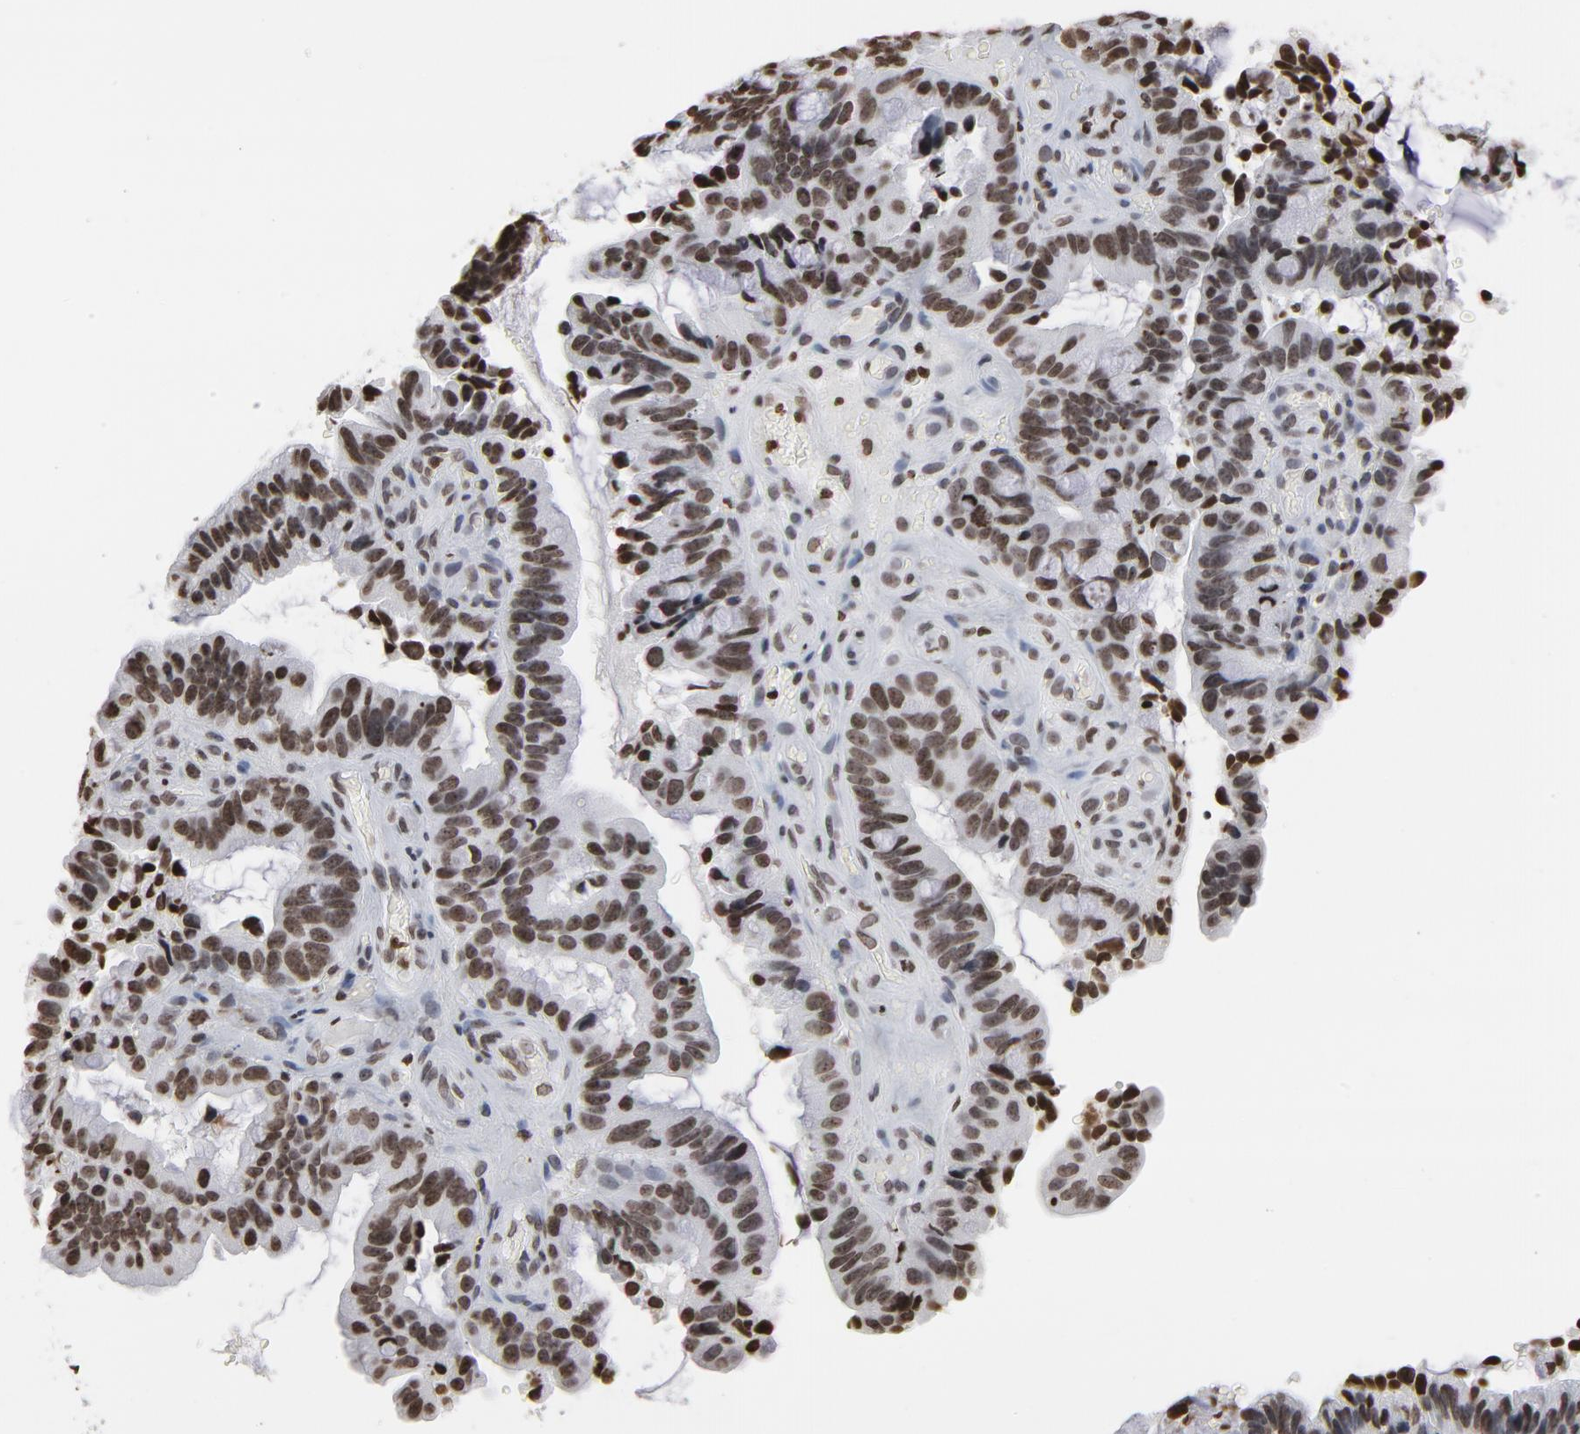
{"staining": {"intensity": "moderate", "quantity": ">75%", "location": "nuclear"}, "tissue": "pancreatic cancer", "cell_type": "Tumor cells", "image_type": "cancer", "snomed": [{"axis": "morphology", "description": "Adenocarcinoma, NOS"}, {"axis": "topography", "description": "Pancreas"}], "caption": "This image demonstrates pancreatic cancer (adenocarcinoma) stained with immunohistochemistry (IHC) to label a protein in brown. The nuclear of tumor cells show moderate positivity for the protein. Nuclei are counter-stained blue.", "gene": "H2AC12", "patient": {"sex": "male", "age": 82}}